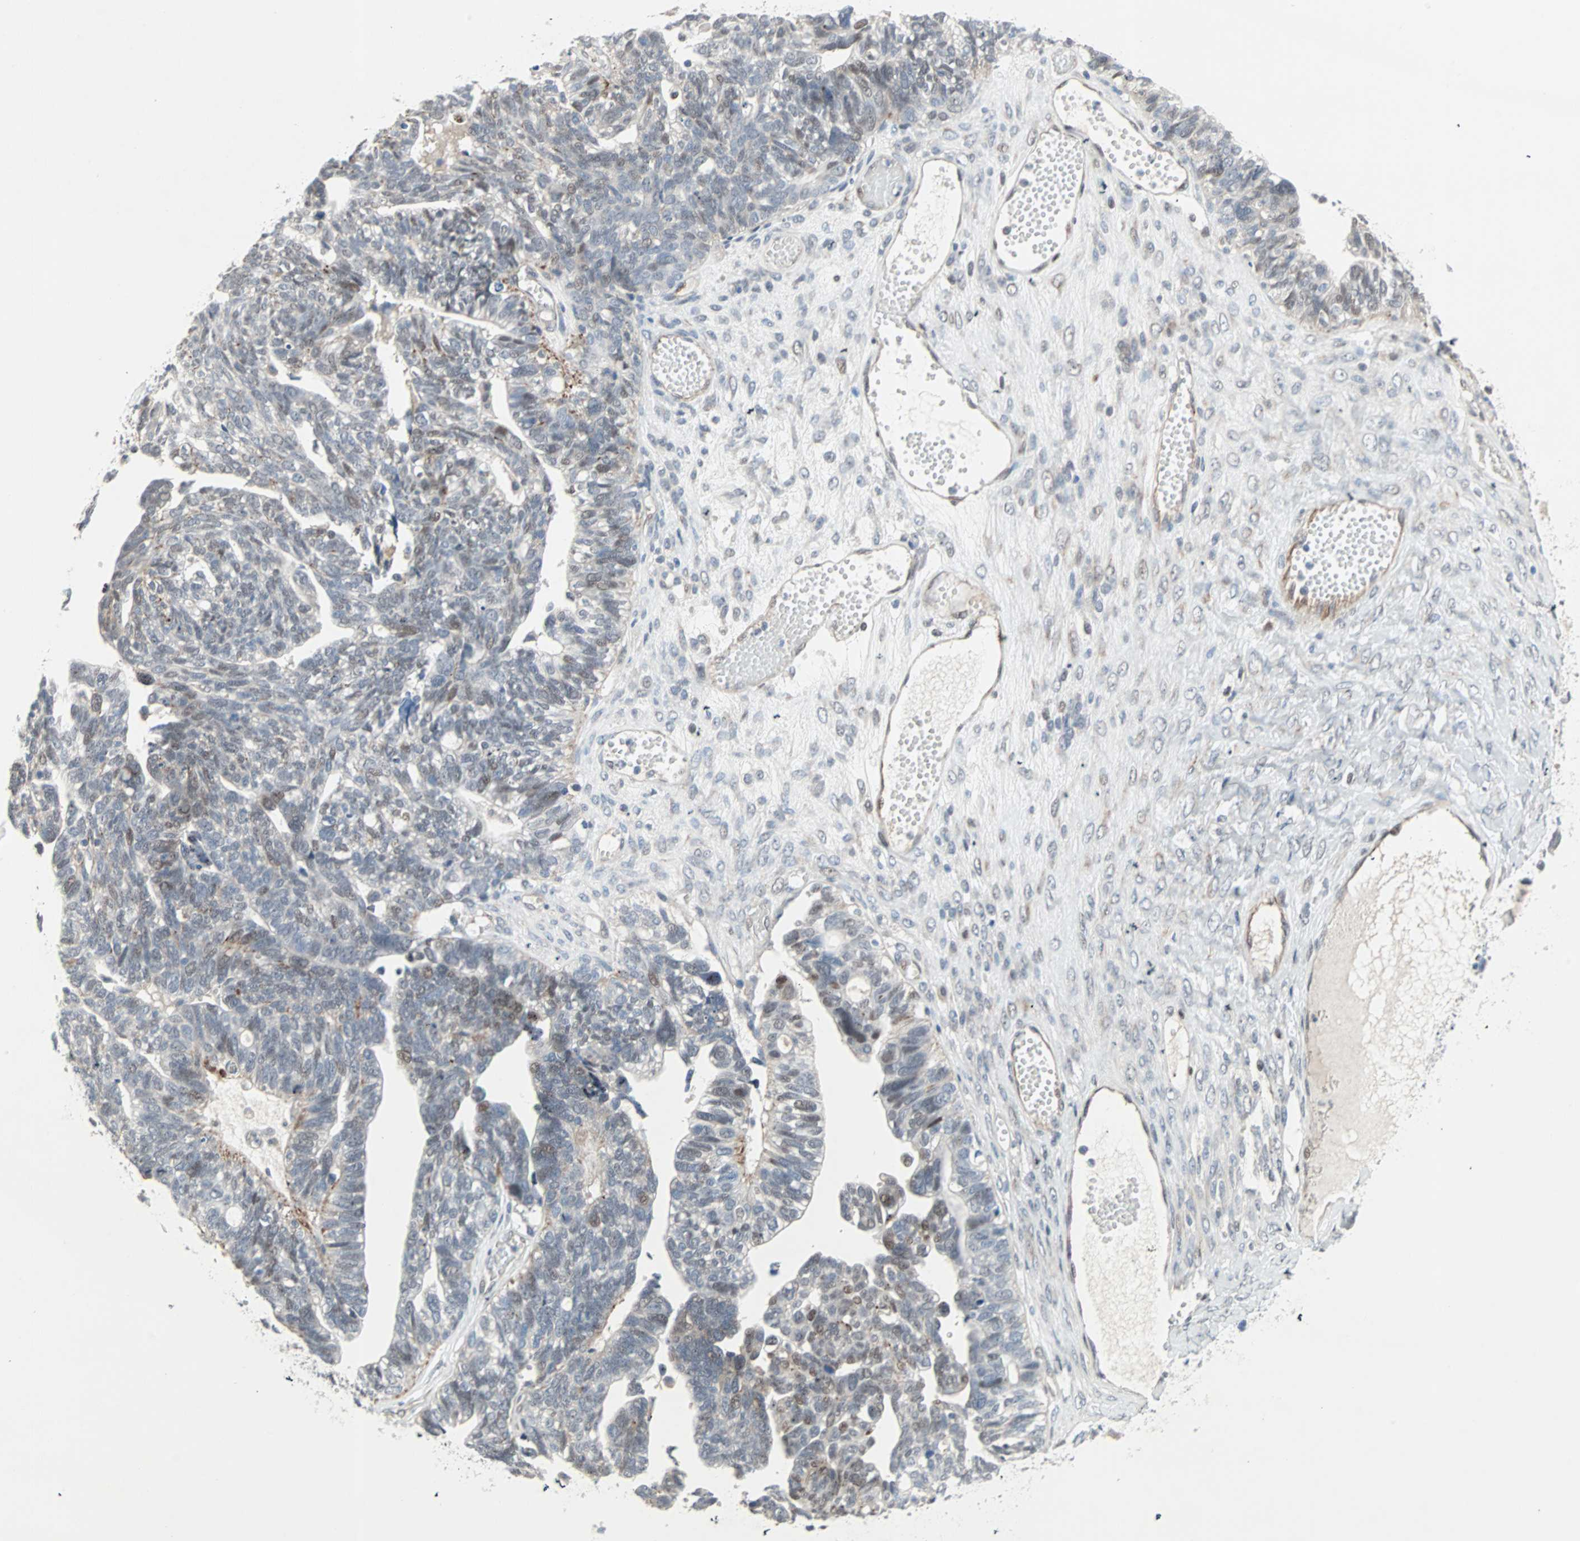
{"staining": {"intensity": "moderate", "quantity": "<25%", "location": "cytoplasmic/membranous,nuclear"}, "tissue": "ovarian cancer", "cell_type": "Tumor cells", "image_type": "cancer", "snomed": [{"axis": "morphology", "description": "Cystadenocarcinoma, serous, NOS"}, {"axis": "topography", "description": "Ovary"}], "caption": "A micrograph of ovarian serous cystadenocarcinoma stained for a protein shows moderate cytoplasmic/membranous and nuclear brown staining in tumor cells.", "gene": "CAND2", "patient": {"sex": "female", "age": 79}}